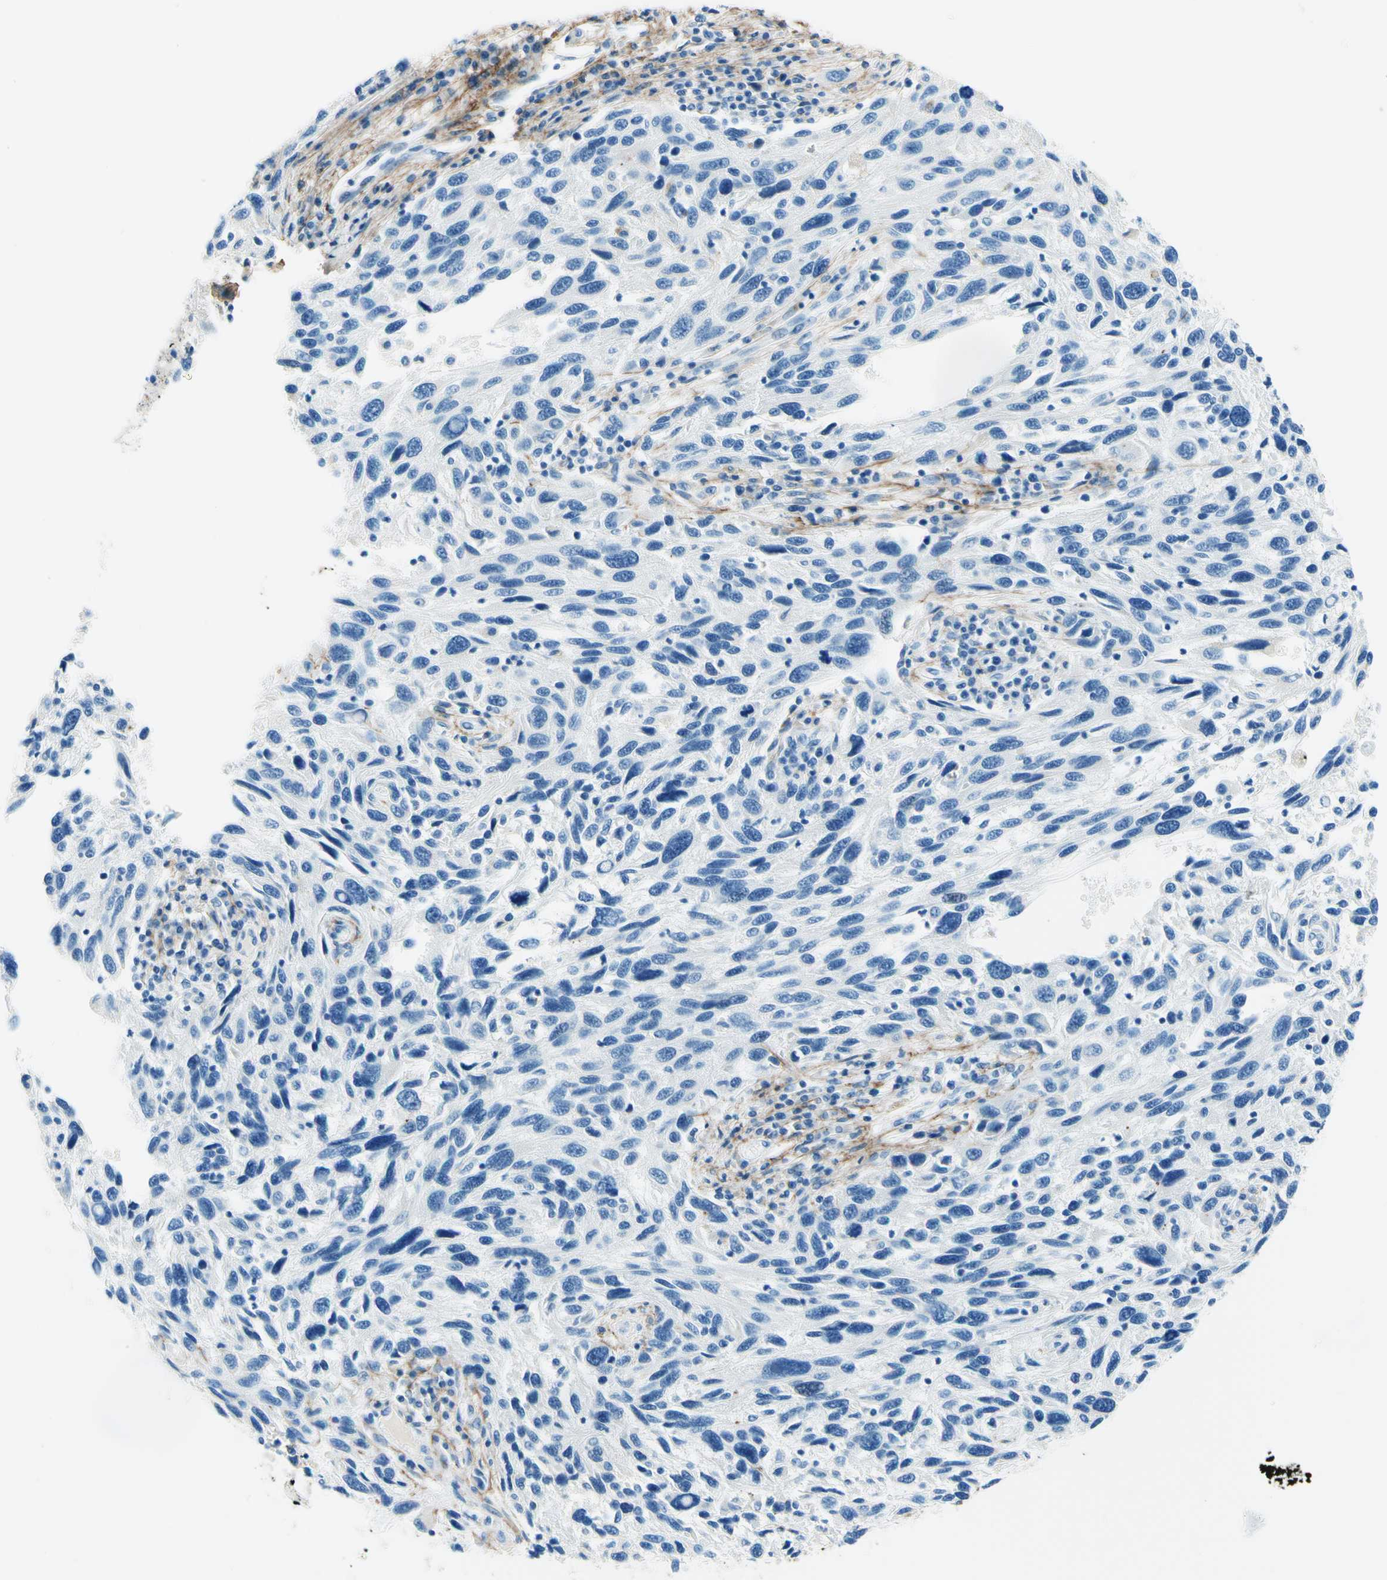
{"staining": {"intensity": "negative", "quantity": "none", "location": "none"}, "tissue": "melanoma", "cell_type": "Tumor cells", "image_type": "cancer", "snomed": [{"axis": "morphology", "description": "Malignant melanoma, NOS"}, {"axis": "topography", "description": "Skin"}], "caption": "There is no significant staining in tumor cells of malignant melanoma.", "gene": "MFAP5", "patient": {"sex": "male", "age": 53}}